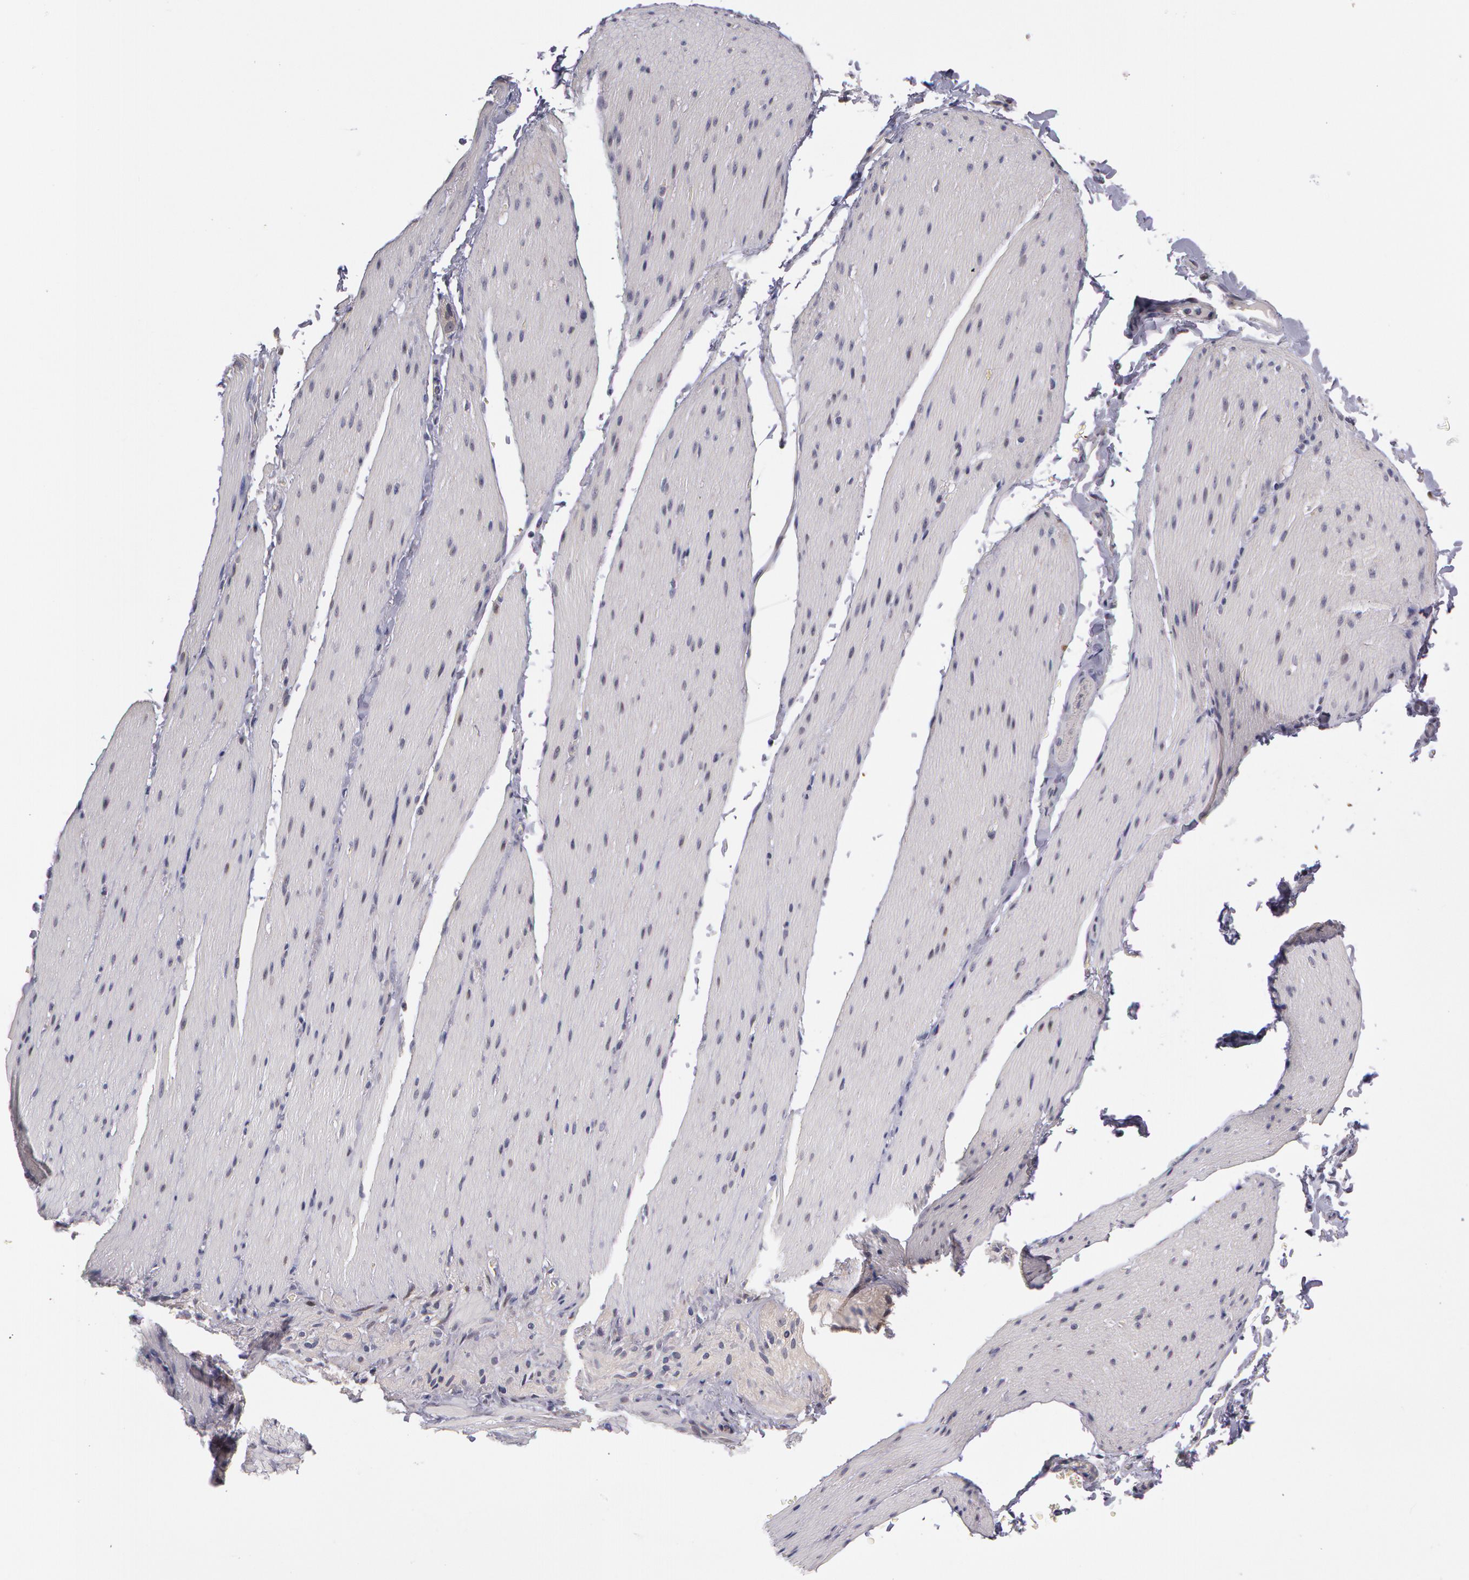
{"staining": {"intensity": "negative", "quantity": "none", "location": "none"}, "tissue": "smooth muscle", "cell_type": "Smooth muscle cells", "image_type": "normal", "snomed": [{"axis": "morphology", "description": "Normal tissue, NOS"}, {"axis": "topography", "description": "Duodenum"}], "caption": "A high-resolution histopathology image shows immunohistochemistry (IHC) staining of benign smooth muscle, which reveals no significant expression in smooth muscle cells. (DAB (3,3'-diaminobenzidine) immunohistochemistry, high magnification).", "gene": "PRICKLE1", "patient": {"sex": "male", "age": 63}}